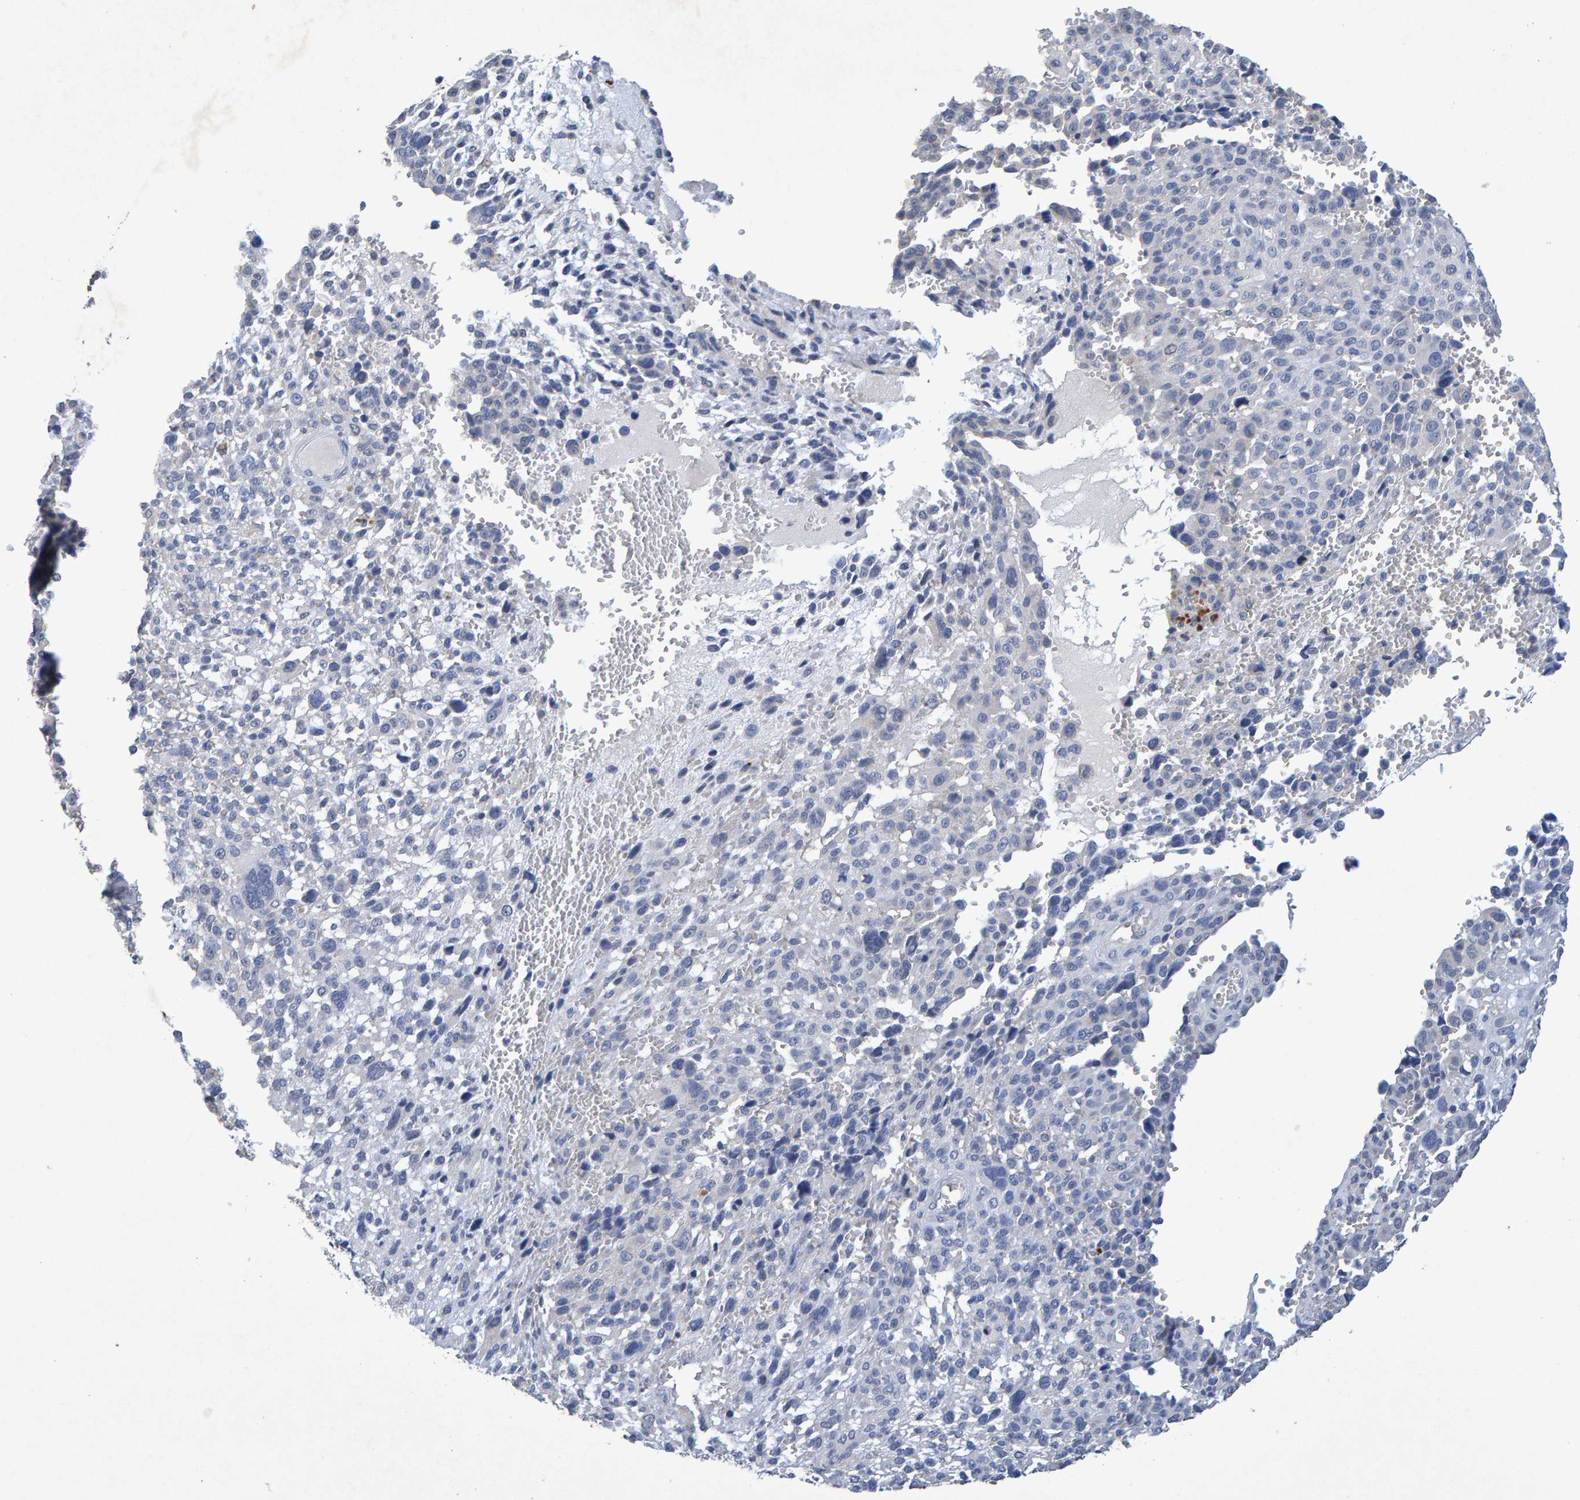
{"staining": {"intensity": "negative", "quantity": "none", "location": "none"}, "tissue": "melanoma", "cell_type": "Tumor cells", "image_type": "cancer", "snomed": [{"axis": "morphology", "description": "Malignant melanoma, NOS"}, {"axis": "topography", "description": "Skin"}], "caption": "Malignant melanoma was stained to show a protein in brown. There is no significant positivity in tumor cells.", "gene": "CTH", "patient": {"sex": "female", "age": 55}}